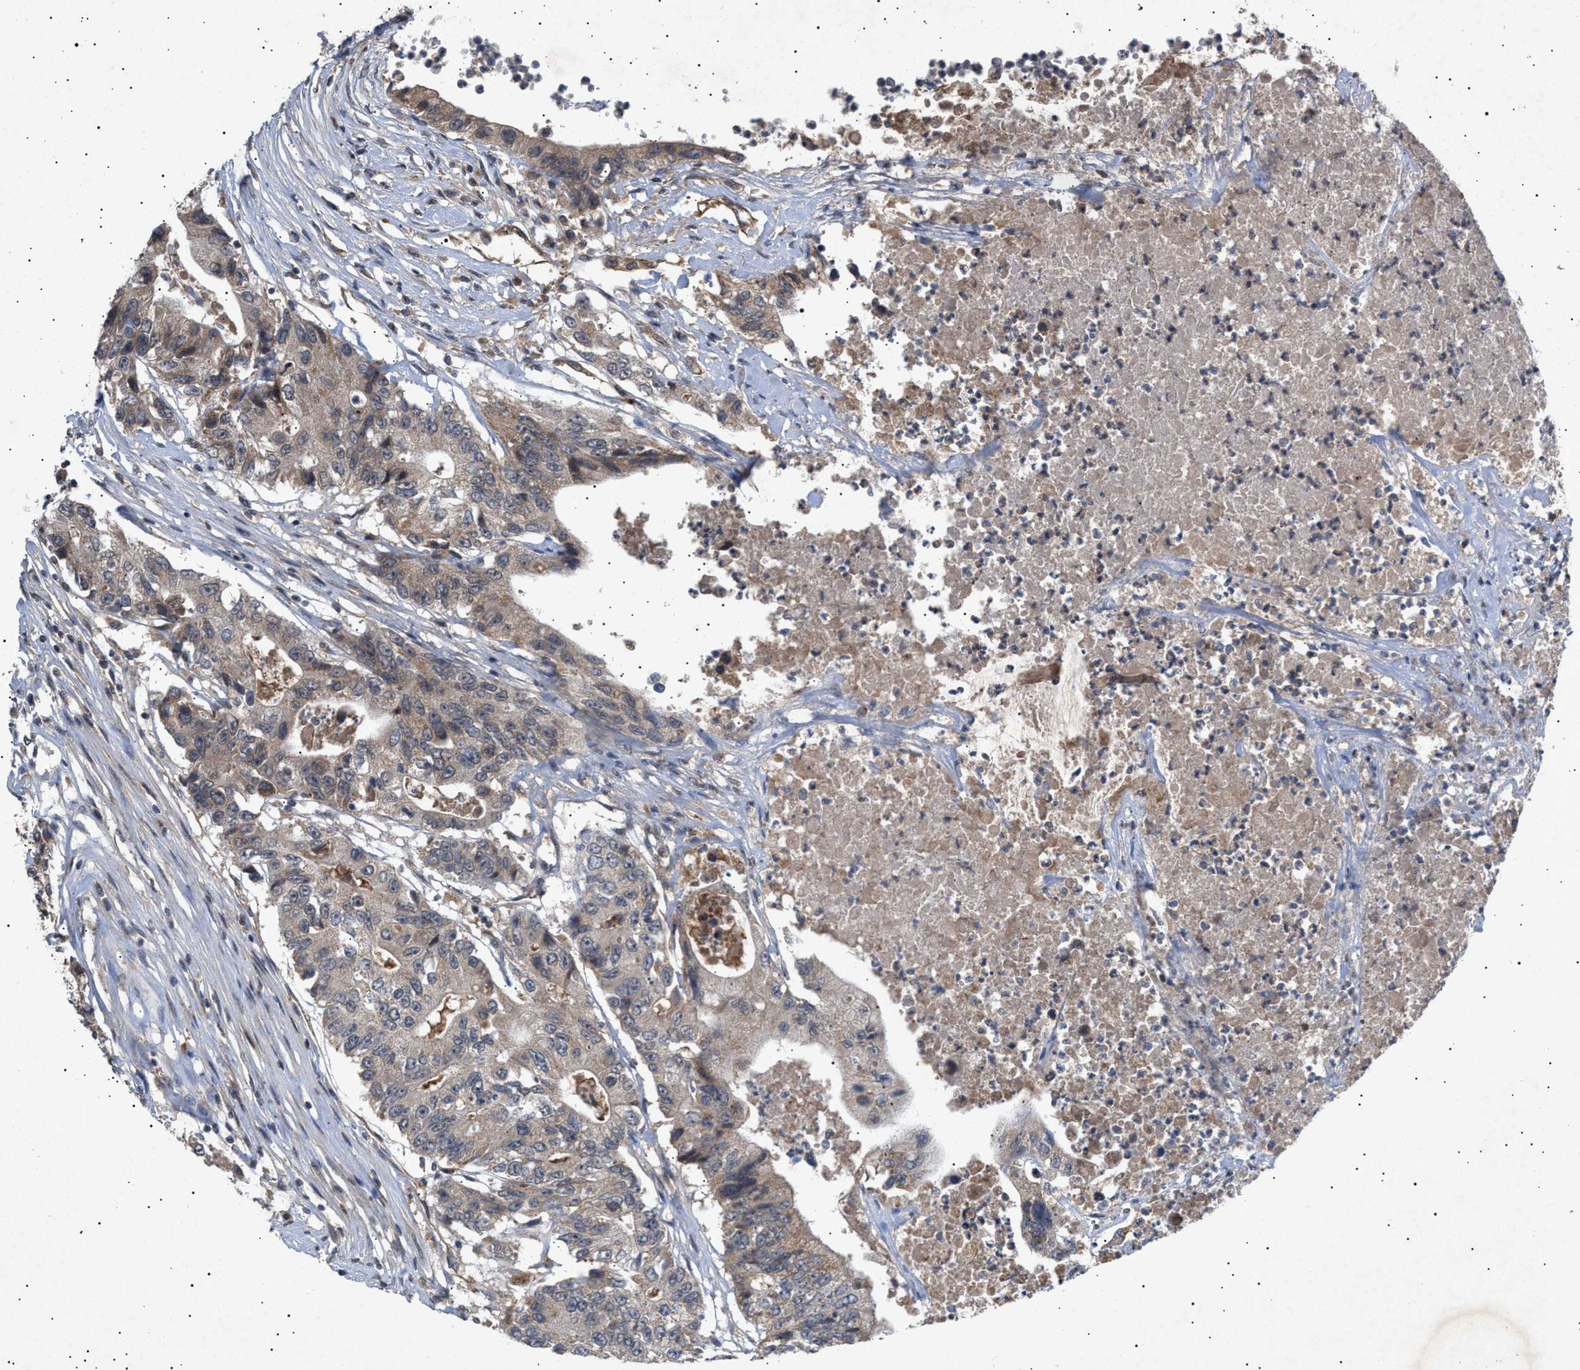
{"staining": {"intensity": "weak", "quantity": "25%-75%", "location": "cytoplasmic/membranous"}, "tissue": "colorectal cancer", "cell_type": "Tumor cells", "image_type": "cancer", "snomed": [{"axis": "morphology", "description": "Adenocarcinoma, NOS"}, {"axis": "topography", "description": "Colon"}], "caption": "The histopathology image exhibits a brown stain indicating the presence of a protein in the cytoplasmic/membranous of tumor cells in colorectal cancer.", "gene": "SIRT5", "patient": {"sex": "female", "age": 77}}